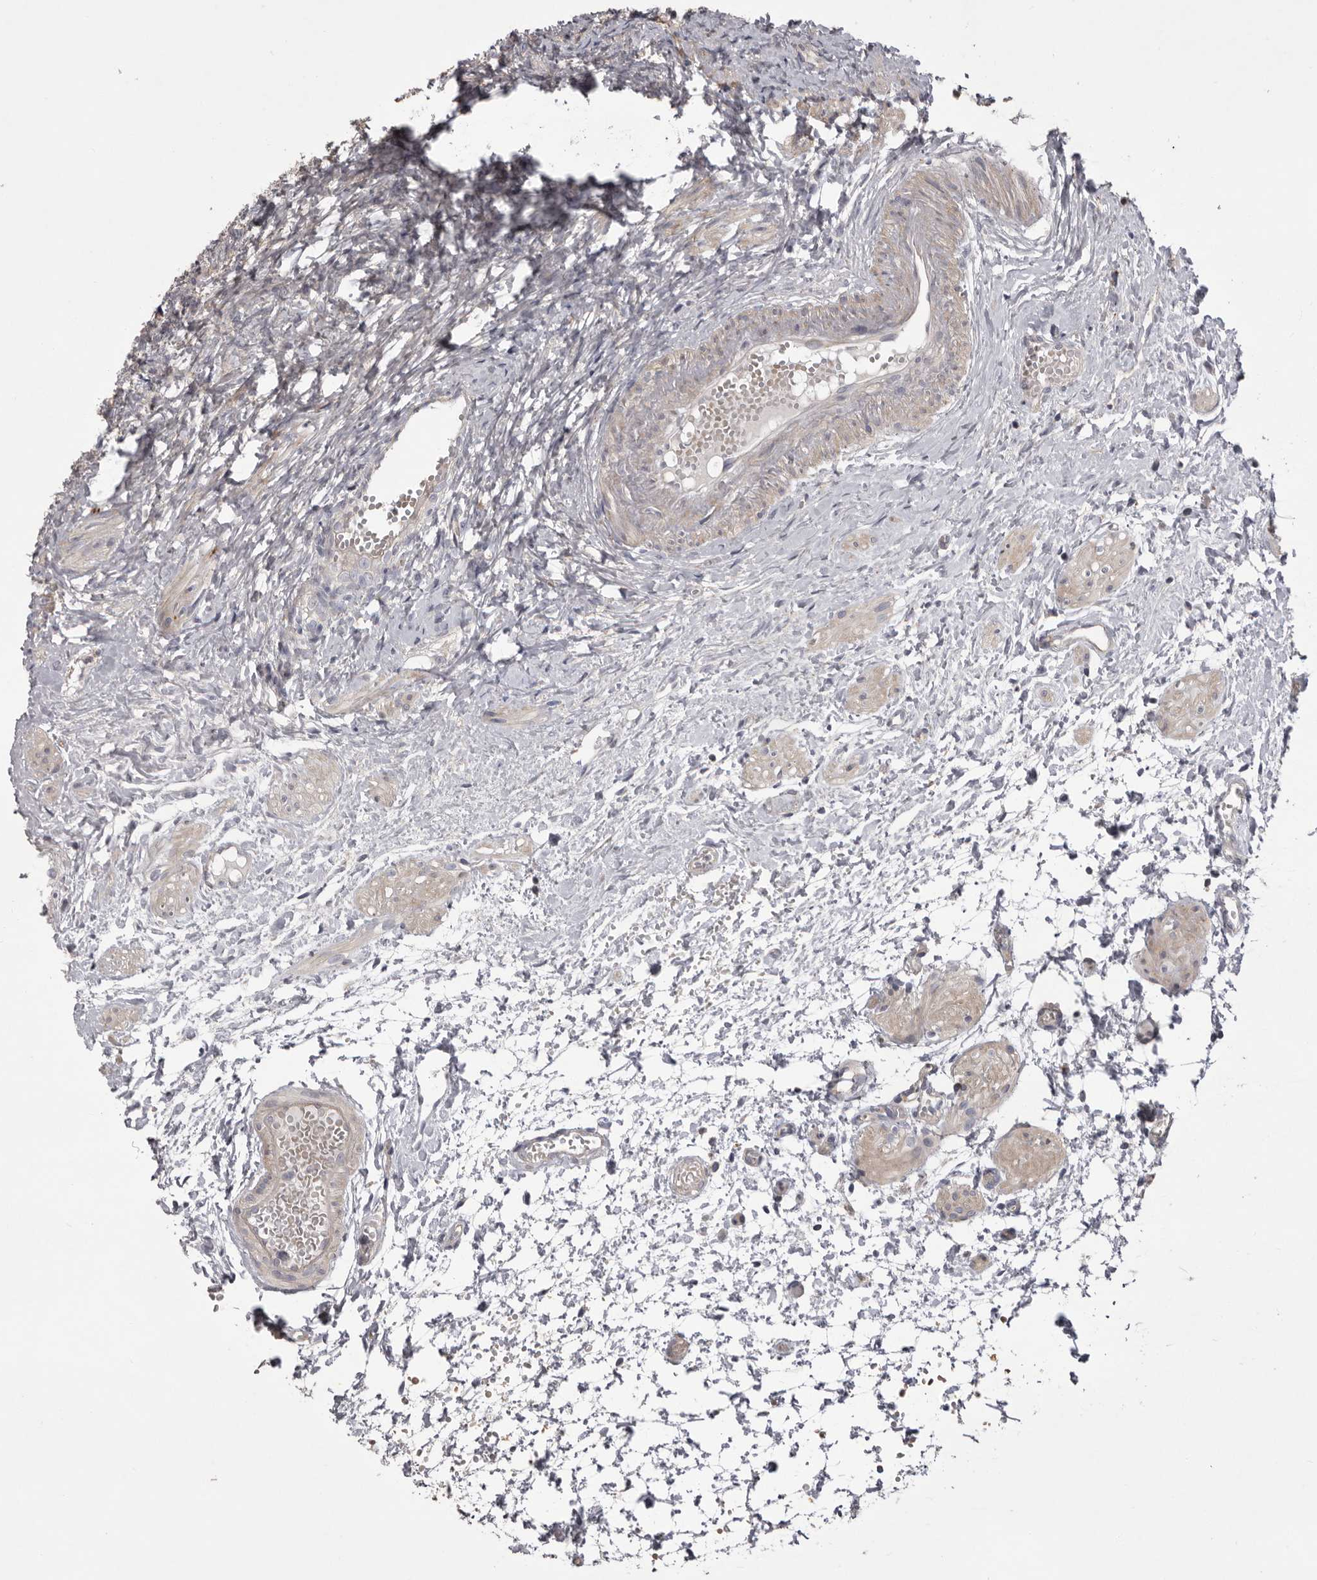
{"staining": {"intensity": "moderate", "quantity": ">75%", "location": "cytoplasmic/membranous"}, "tissue": "ovary", "cell_type": "Follicle cells", "image_type": "normal", "snomed": [{"axis": "morphology", "description": "Normal tissue, NOS"}, {"axis": "topography", "description": "Ovary"}], "caption": "Moderate cytoplasmic/membranous staining for a protein is appreciated in about >75% of follicle cells of unremarkable ovary using IHC.", "gene": "WDR47", "patient": {"sex": "female", "age": 41}}